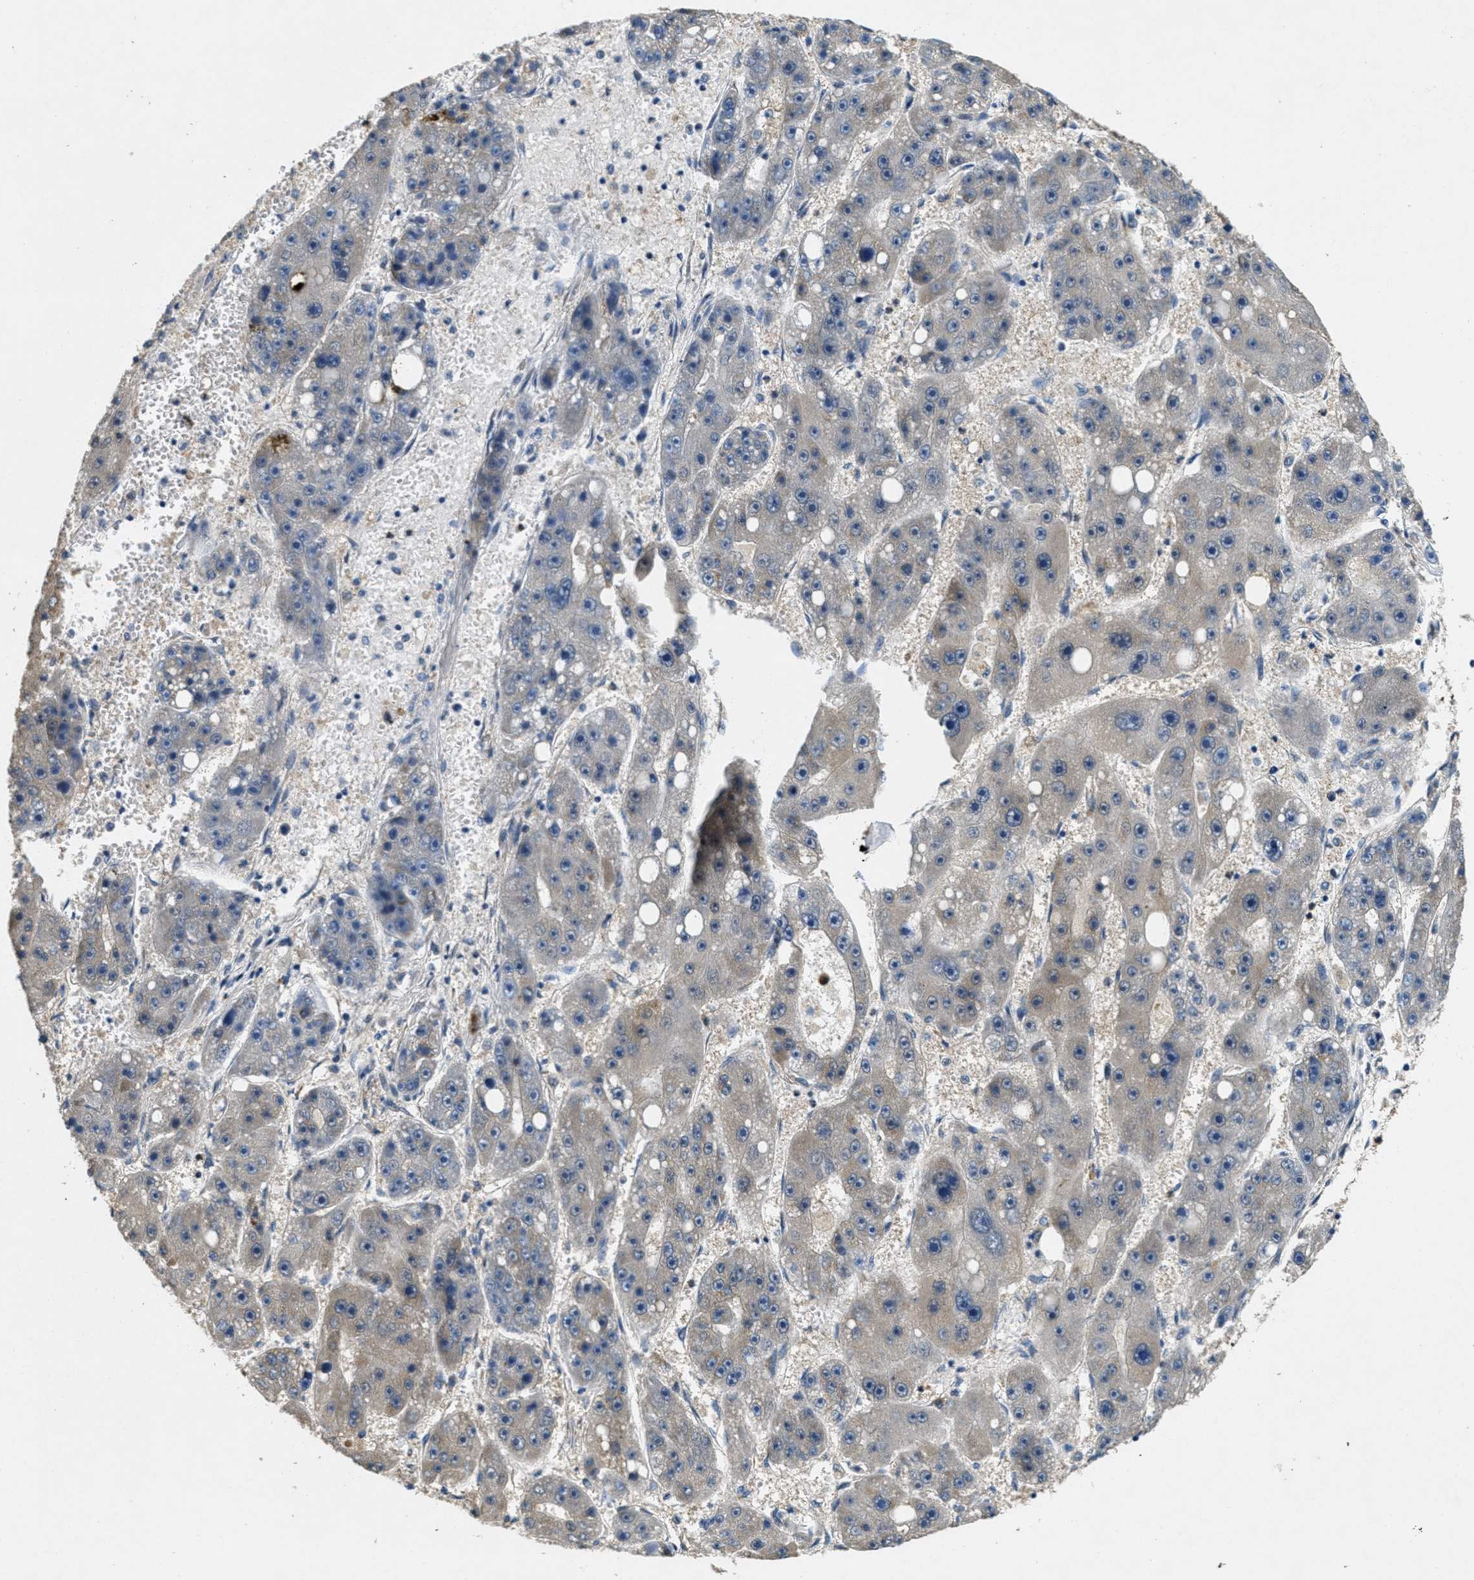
{"staining": {"intensity": "weak", "quantity": "<25%", "location": "cytoplasmic/membranous"}, "tissue": "liver cancer", "cell_type": "Tumor cells", "image_type": "cancer", "snomed": [{"axis": "morphology", "description": "Carcinoma, Hepatocellular, NOS"}, {"axis": "topography", "description": "Liver"}], "caption": "Immunohistochemistry (IHC) micrograph of human liver hepatocellular carcinoma stained for a protein (brown), which displays no staining in tumor cells.", "gene": "TOMM70", "patient": {"sex": "female", "age": 61}}